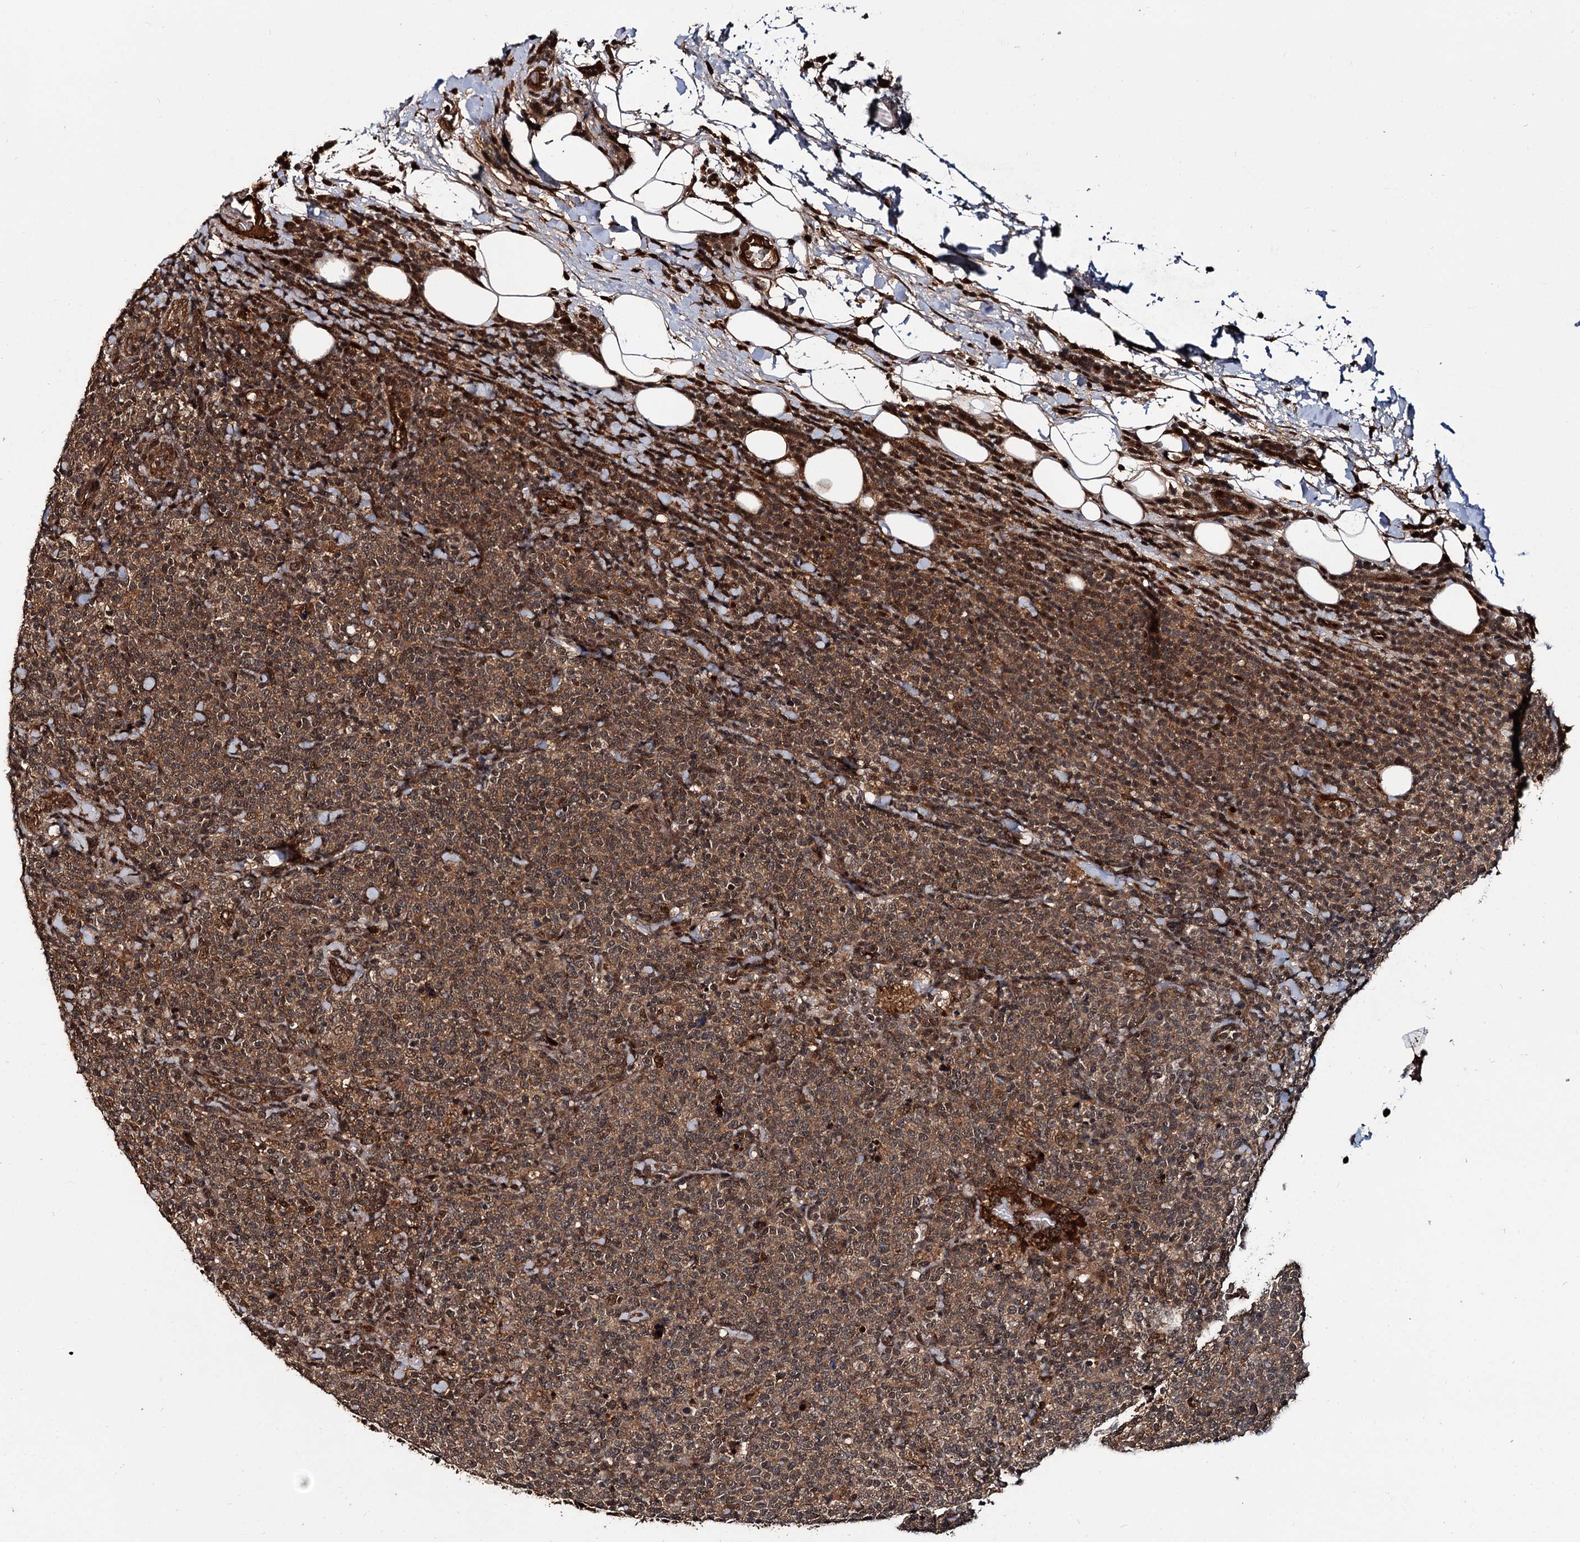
{"staining": {"intensity": "moderate", "quantity": ">75%", "location": "cytoplasmic/membranous"}, "tissue": "lymphoma", "cell_type": "Tumor cells", "image_type": "cancer", "snomed": [{"axis": "morphology", "description": "Malignant lymphoma, non-Hodgkin's type, High grade"}, {"axis": "topography", "description": "Lymph node"}], "caption": "There is medium levels of moderate cytoplasmic/membranous expression in tumor cells of high-grade malignant lymphoma, non-Hodgkin's type, as demonstrated by immunohistochemical staining (brown color).", "gene": "CEP192", "patient": {"sex": "male", "age": 61}}